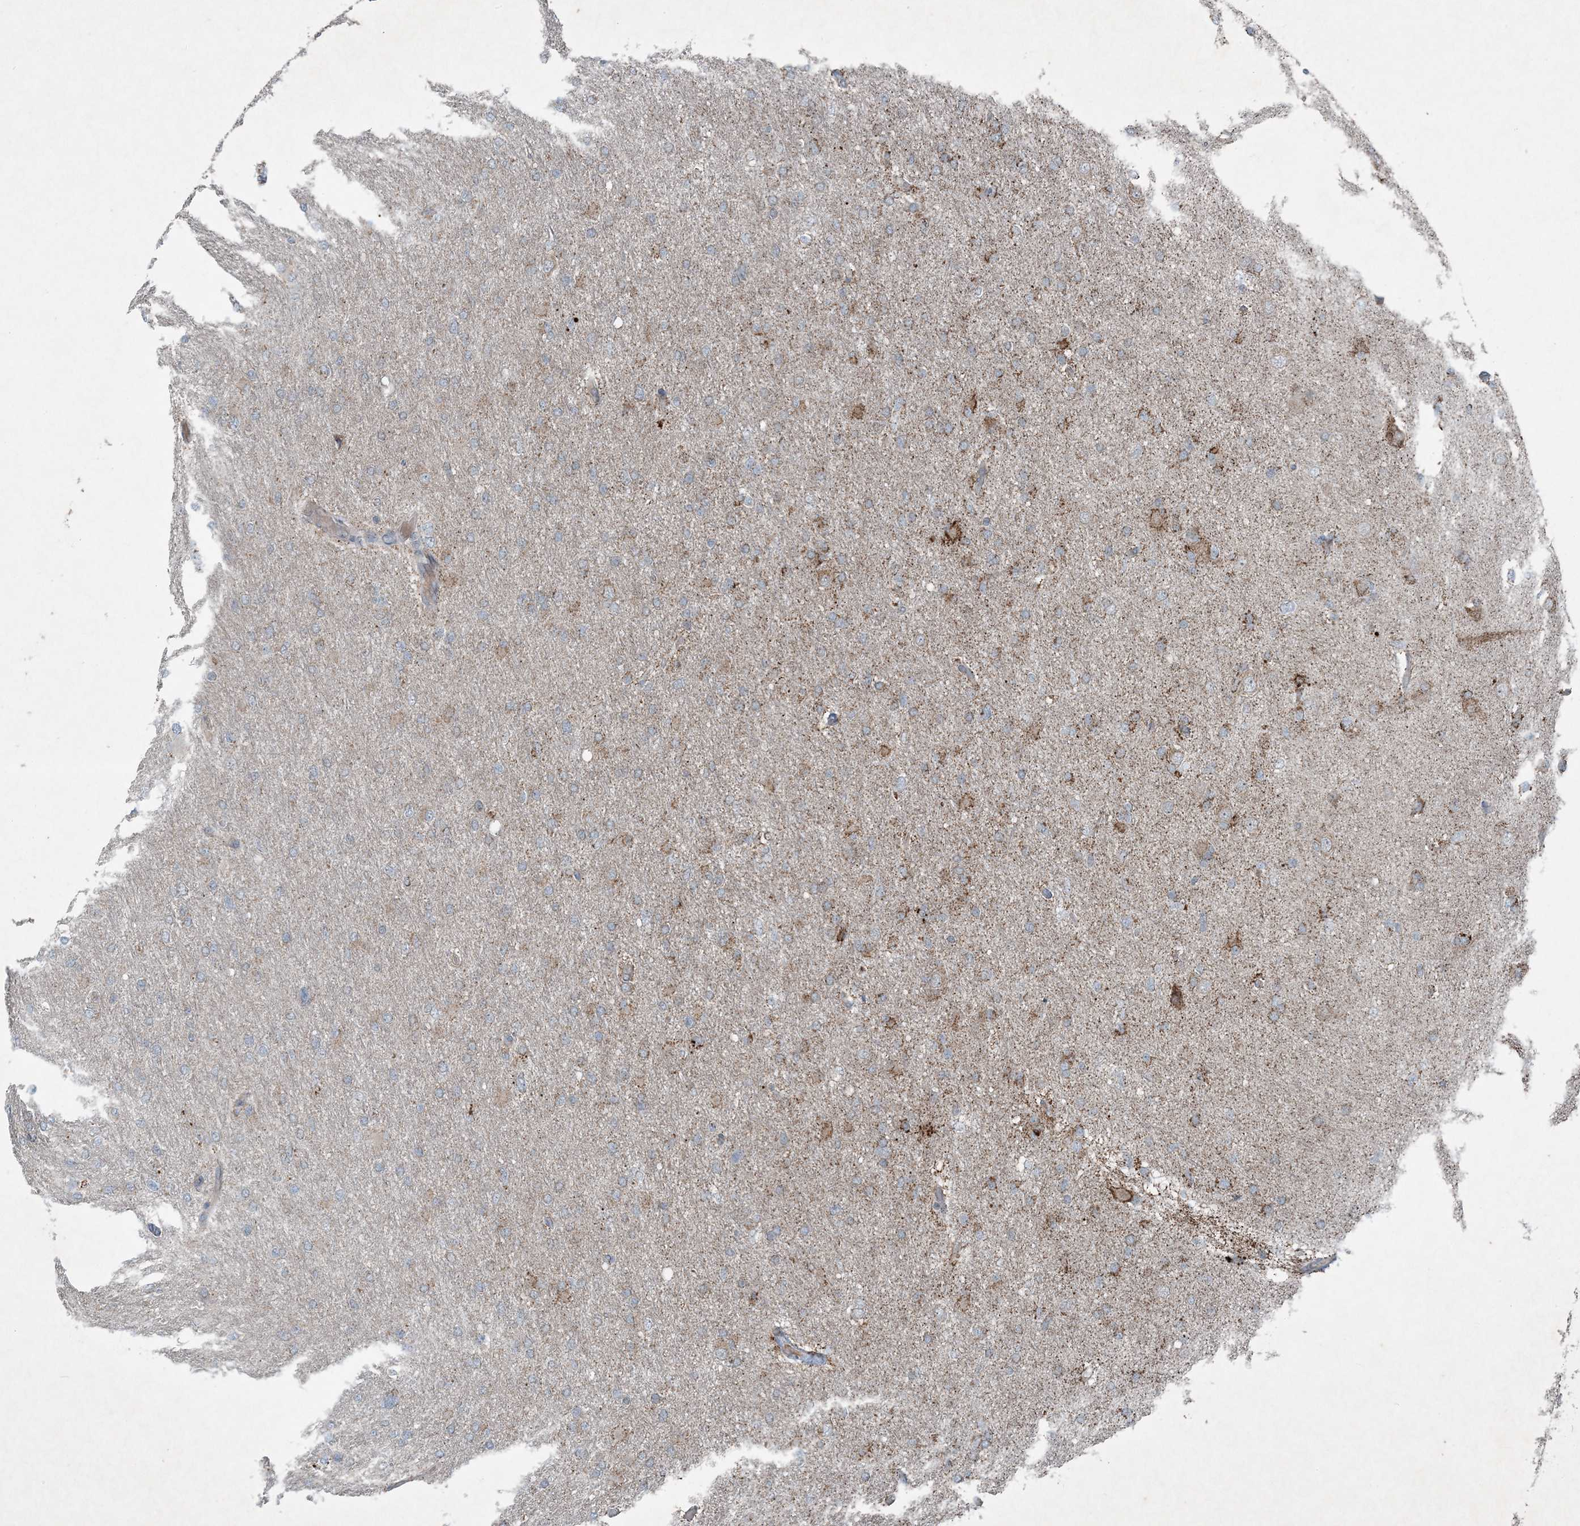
{"staining": {"intensity": "weak", "quantity": "<25%", "location": "cytoplasmic/membranous"}, "tissue": "glioma", "cell_type": "Tumor cells", "image_type": "cancer", "snomed": [{"axis": "morphology", "description": "Glioma, malignant, High grade"}, {"axis": "topography", "description": "Cerebral cortex"}], "caption": "Tumor cells show no significant protein positivity in glioma.", "gene": "PC", "patient": {"sex": "female", "age": 36}}